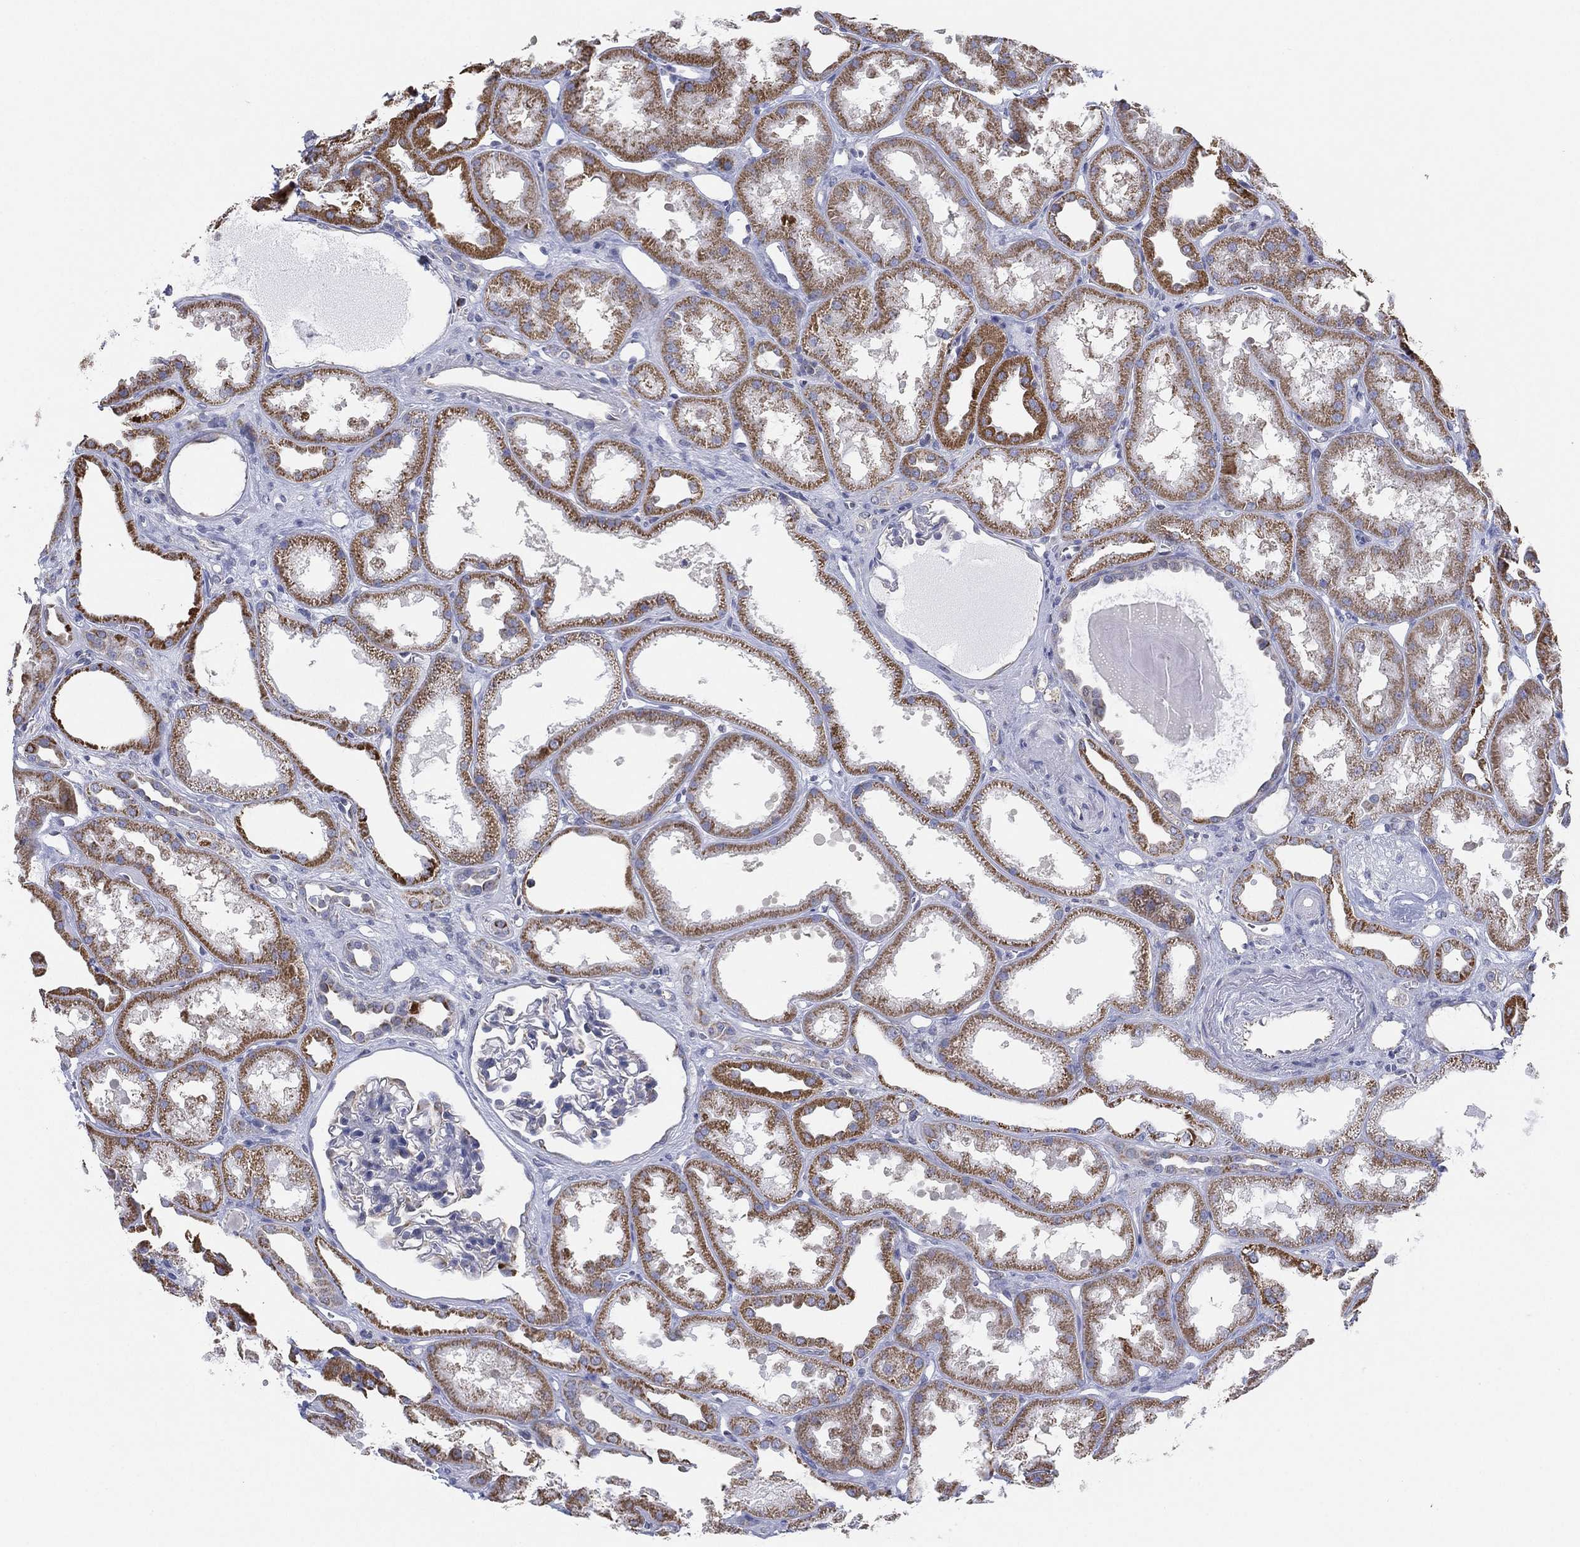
{"staining": {"intensity": "negative", "quantity": "none", "location": "none"}, "tissue": "kidney", "cell_type": "Cells in glomeruli", "image_type": "normal", "snomed": [{"axis": "morphology", "description": "Normal tissue, NOS"}, {"axis": "topography", "description": "Kidney"}], "caption": "Immunohistochemistry histopathology image of normal kidney: kidney stained with DAB shows no significant protein staining in cells in glomeruli. (Brightfield microscopy of DAB immunohistochemistry (IHC) at high magnification).", "gene": "INA", "patient": {"sex": "male", "age": 61}}